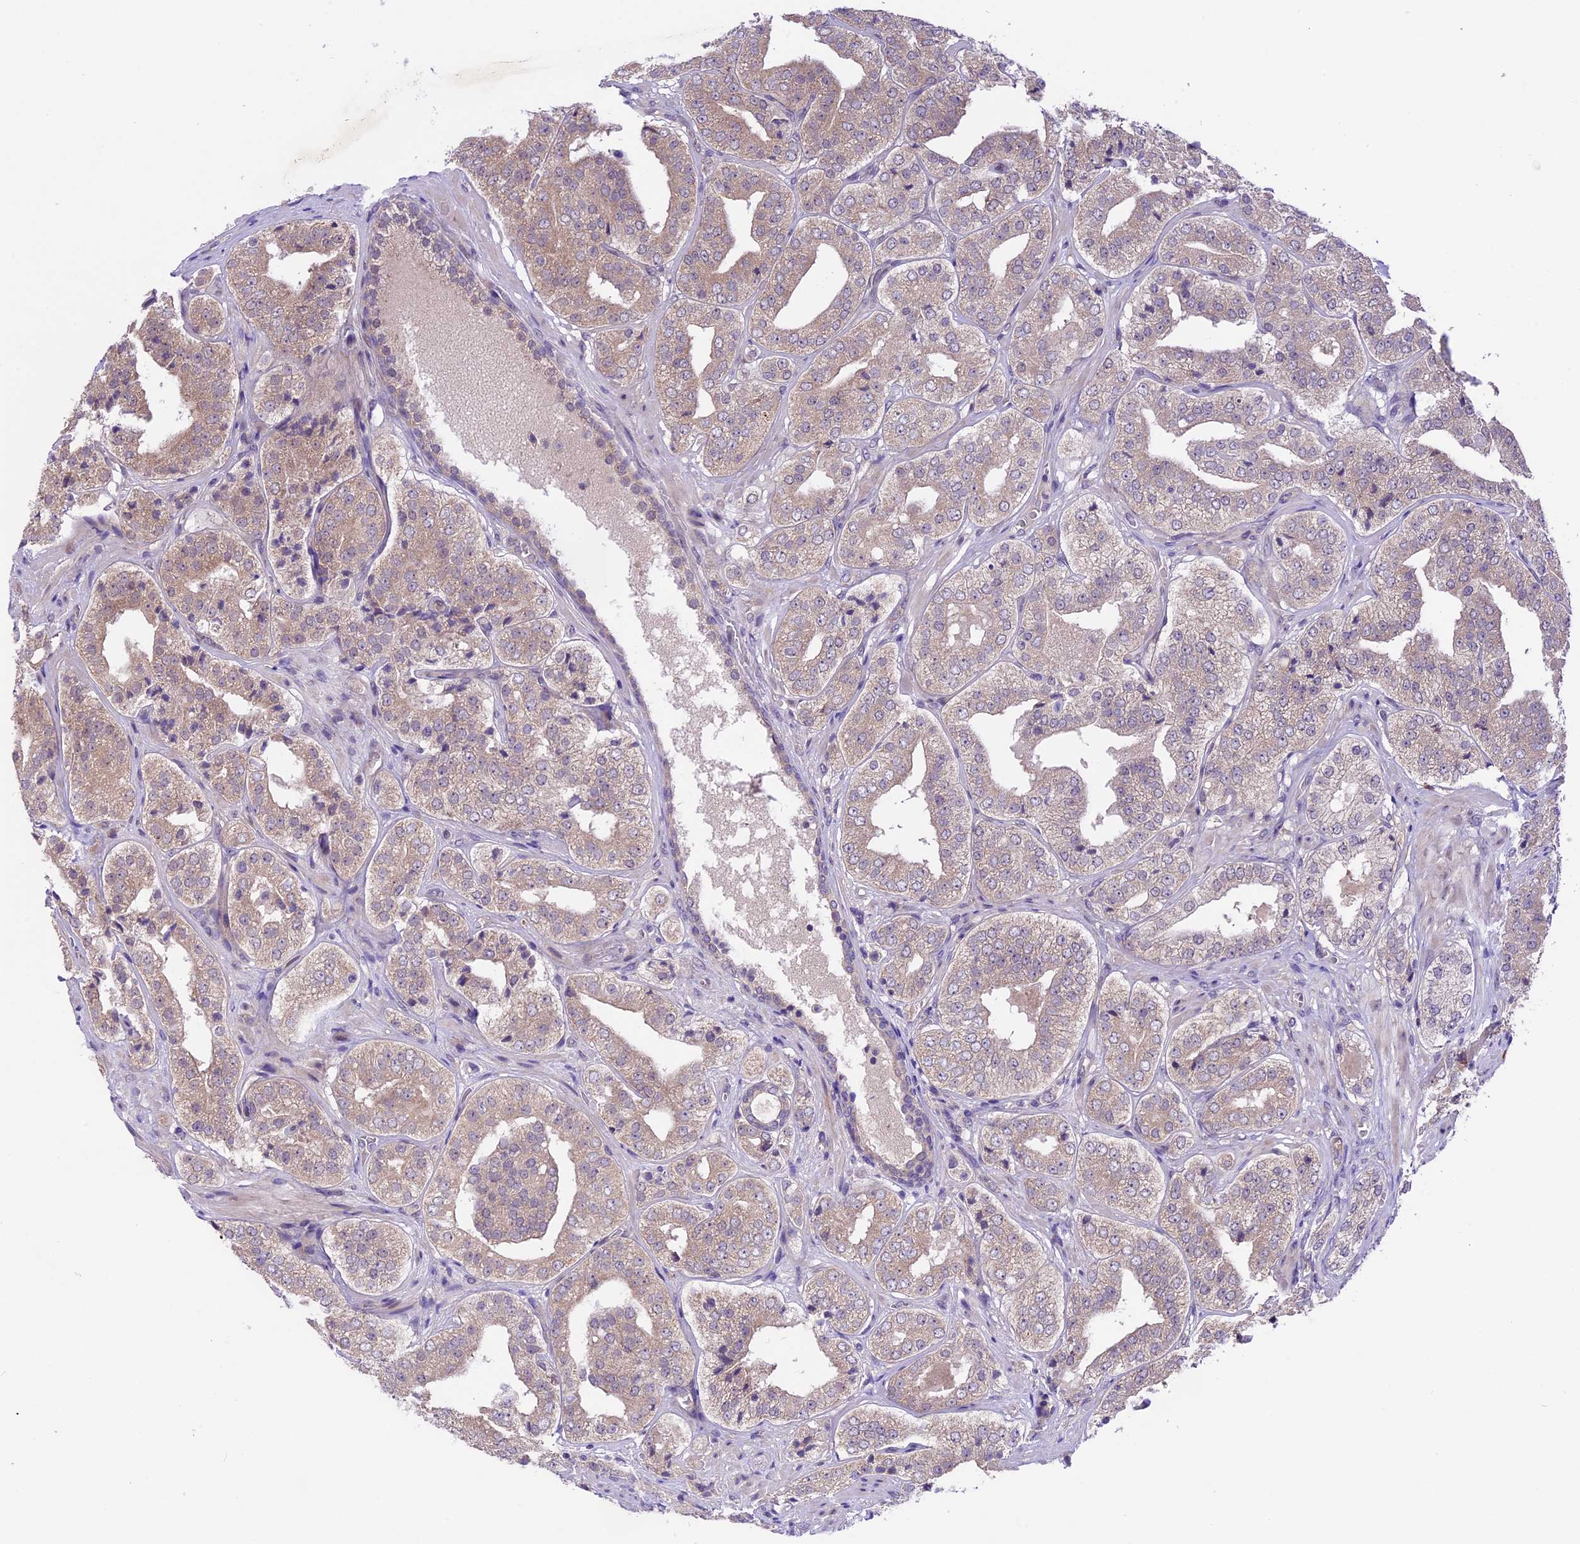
{"staining": {"intensity": "weak", "quantity": "25%-75%", "location": "cytoplasmic/membranous"}, "tissue": "prostate cancer", "cell_type": "Tumor cells", "image_type": "cancer", "snomed": [{"axis": "morphology", "description": "Adenocarcinoma, High grade"}, {"axis": "topography", "description": "Prostate"}], "caption": "Prostate cancer (high-grade adenocarcinoma) was stained to show a protein in brown. There is low levels of weak cytoplasmic/membranous positivity in about 25%-75% of tumor cells.", "gene": "SPRED1", "patient": {"sex": "male", "age": 71}}